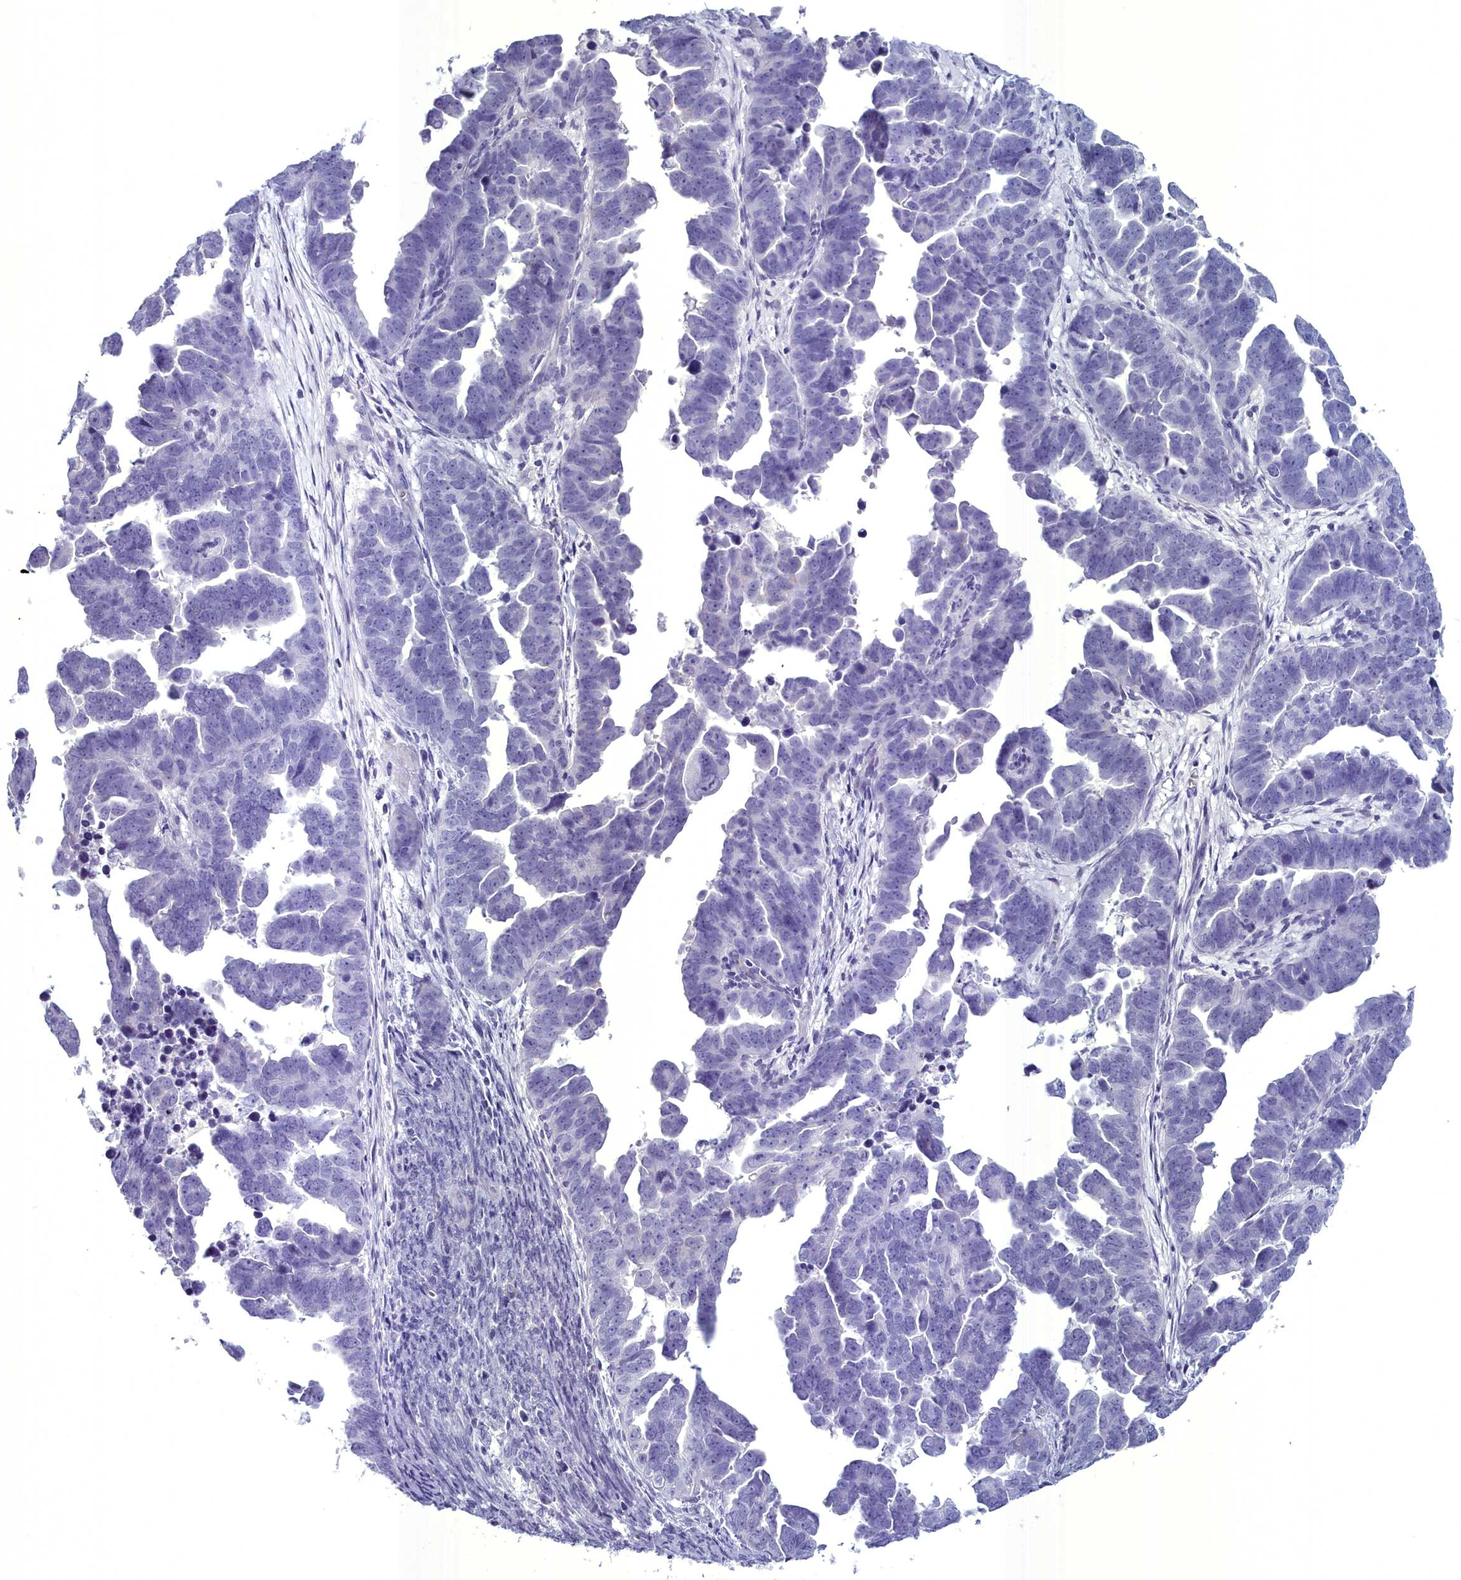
{"staining": {"intensity": "negative", "quantity": "none", "location": "none"}, "tissue": "endometrial cancer", "cell_type": "Tumor cells", "image_type": "cancer", "snomed": [{"axis": "morphology", "description": "Adenocarcinoma, NOS"}, {"axis": "topography", "description": "Endometrium"}], "caption": "Protein analysis of adenocarcinoma (endometrial) displays no significant positivity in tumor cells.", "gene": "MAP6", "patient": {"sex": "female", "age": 75}}